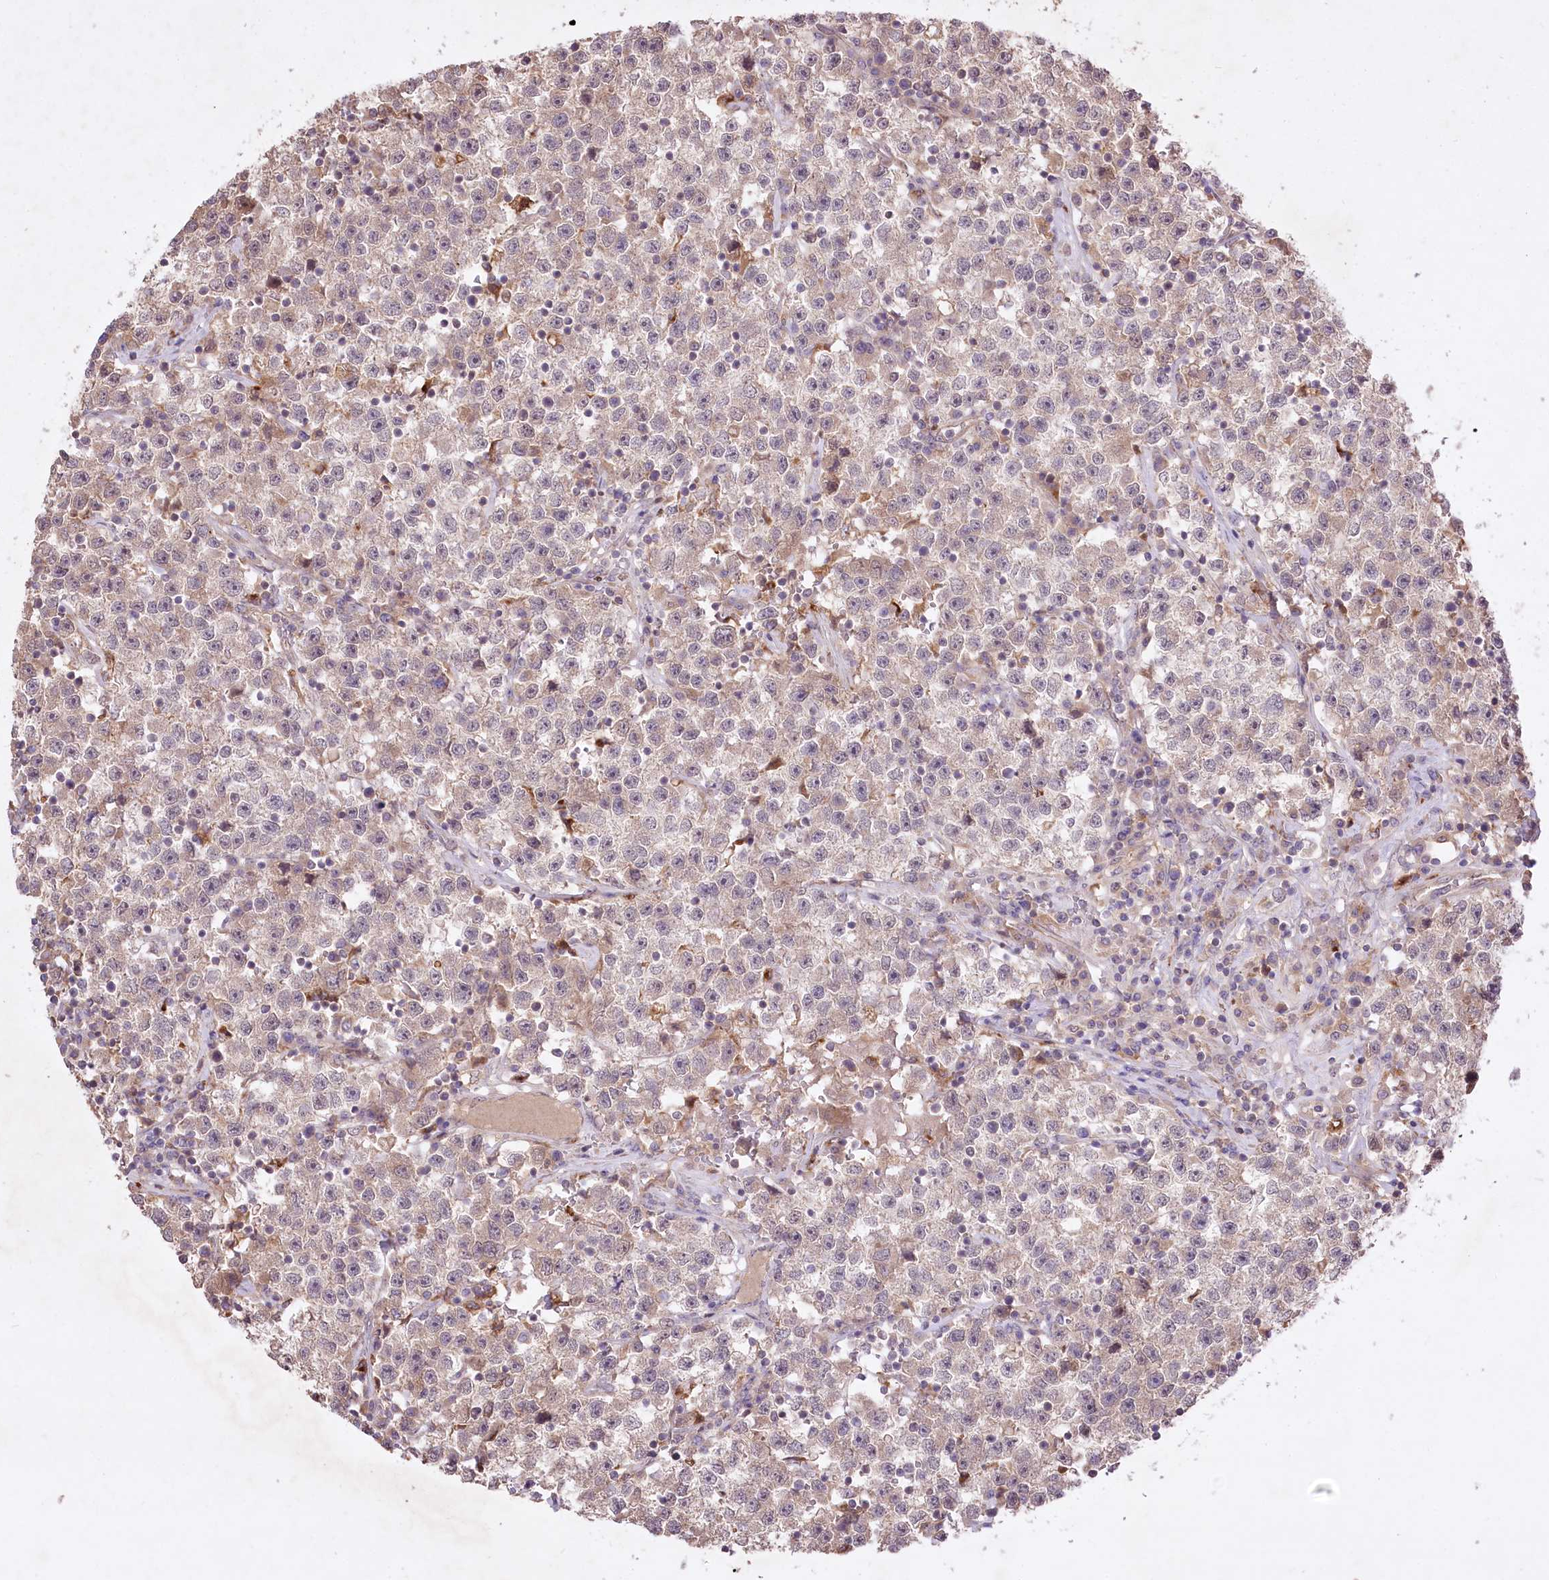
{"staining": {"intensity": "weak", "quantity": "25%-75%", "location": "cytoplasmic/membranous"}, "tissue": "testis cancer", "cell_type": "Tumor cells", "image_type": "cancer", "snomed": [{"axis": "morphology", "description": "Seminoma, NOS"}, {"axis": "topography", "description": "Testis"}], "caption": "IHC staining of seminoma (testis), which exhibits low levels of weak cytoplasmic/membranous staining in about 25%-75% of tumor cells indicating weak cytoplasmic/membranous protein positivity. The staining was performed using DAB (3,3'-diaminobenzidine) (brown) for protein detection and nuclei were counterstained in hematoxylin (blue).", "gene": "HELT", "patient": {"sex": "male", "age": 22}}